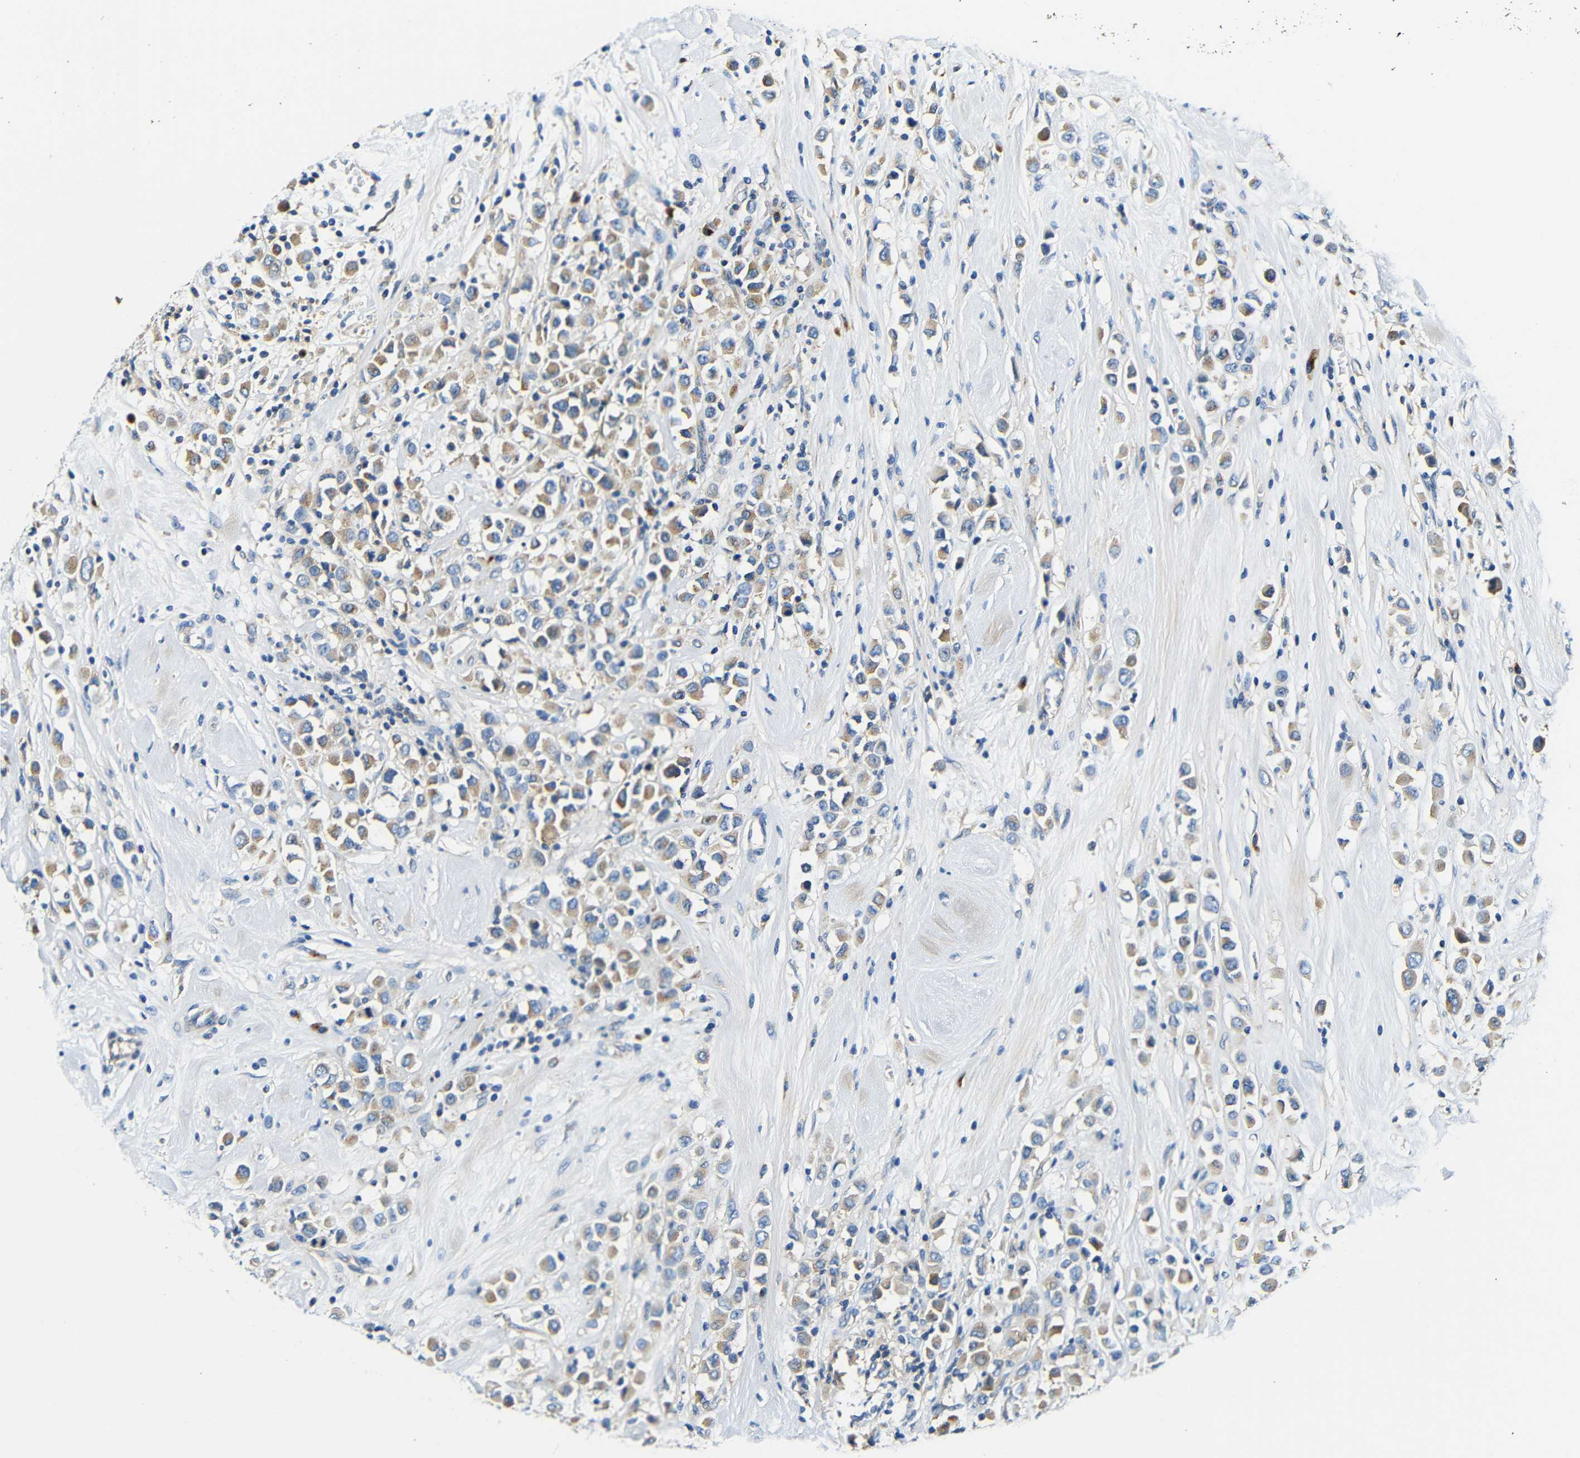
{"staining": {"intensity": "moderate", "quantity": ">75%", "location": "cytoplasmic/membranous"}, "tissue": "breast cancer", "cell_type": "Tumor cells", "image_type": "cancer", "snomed": [{"axis": "morphology", "description": "Duct carcinoma"}, {"axis": "topography", "description": "Breast"}], "caption": "High-magnification brightfield microscopy of breast cancer stained with DAB (brown) and counterstained with hematoxylin (blue). tumor cells exhibit moderate cytoplasmic/membranous positivity is identified in approximately>75% of cells. The protein of interest is stained brown, and the nuclei are stained in blue (DAB (3,3'-diaminobenzidine) IHC with brightfield microscopy, high magnification).", "gene": "USO1", "patient": {"sex": "female", "age": 61}}